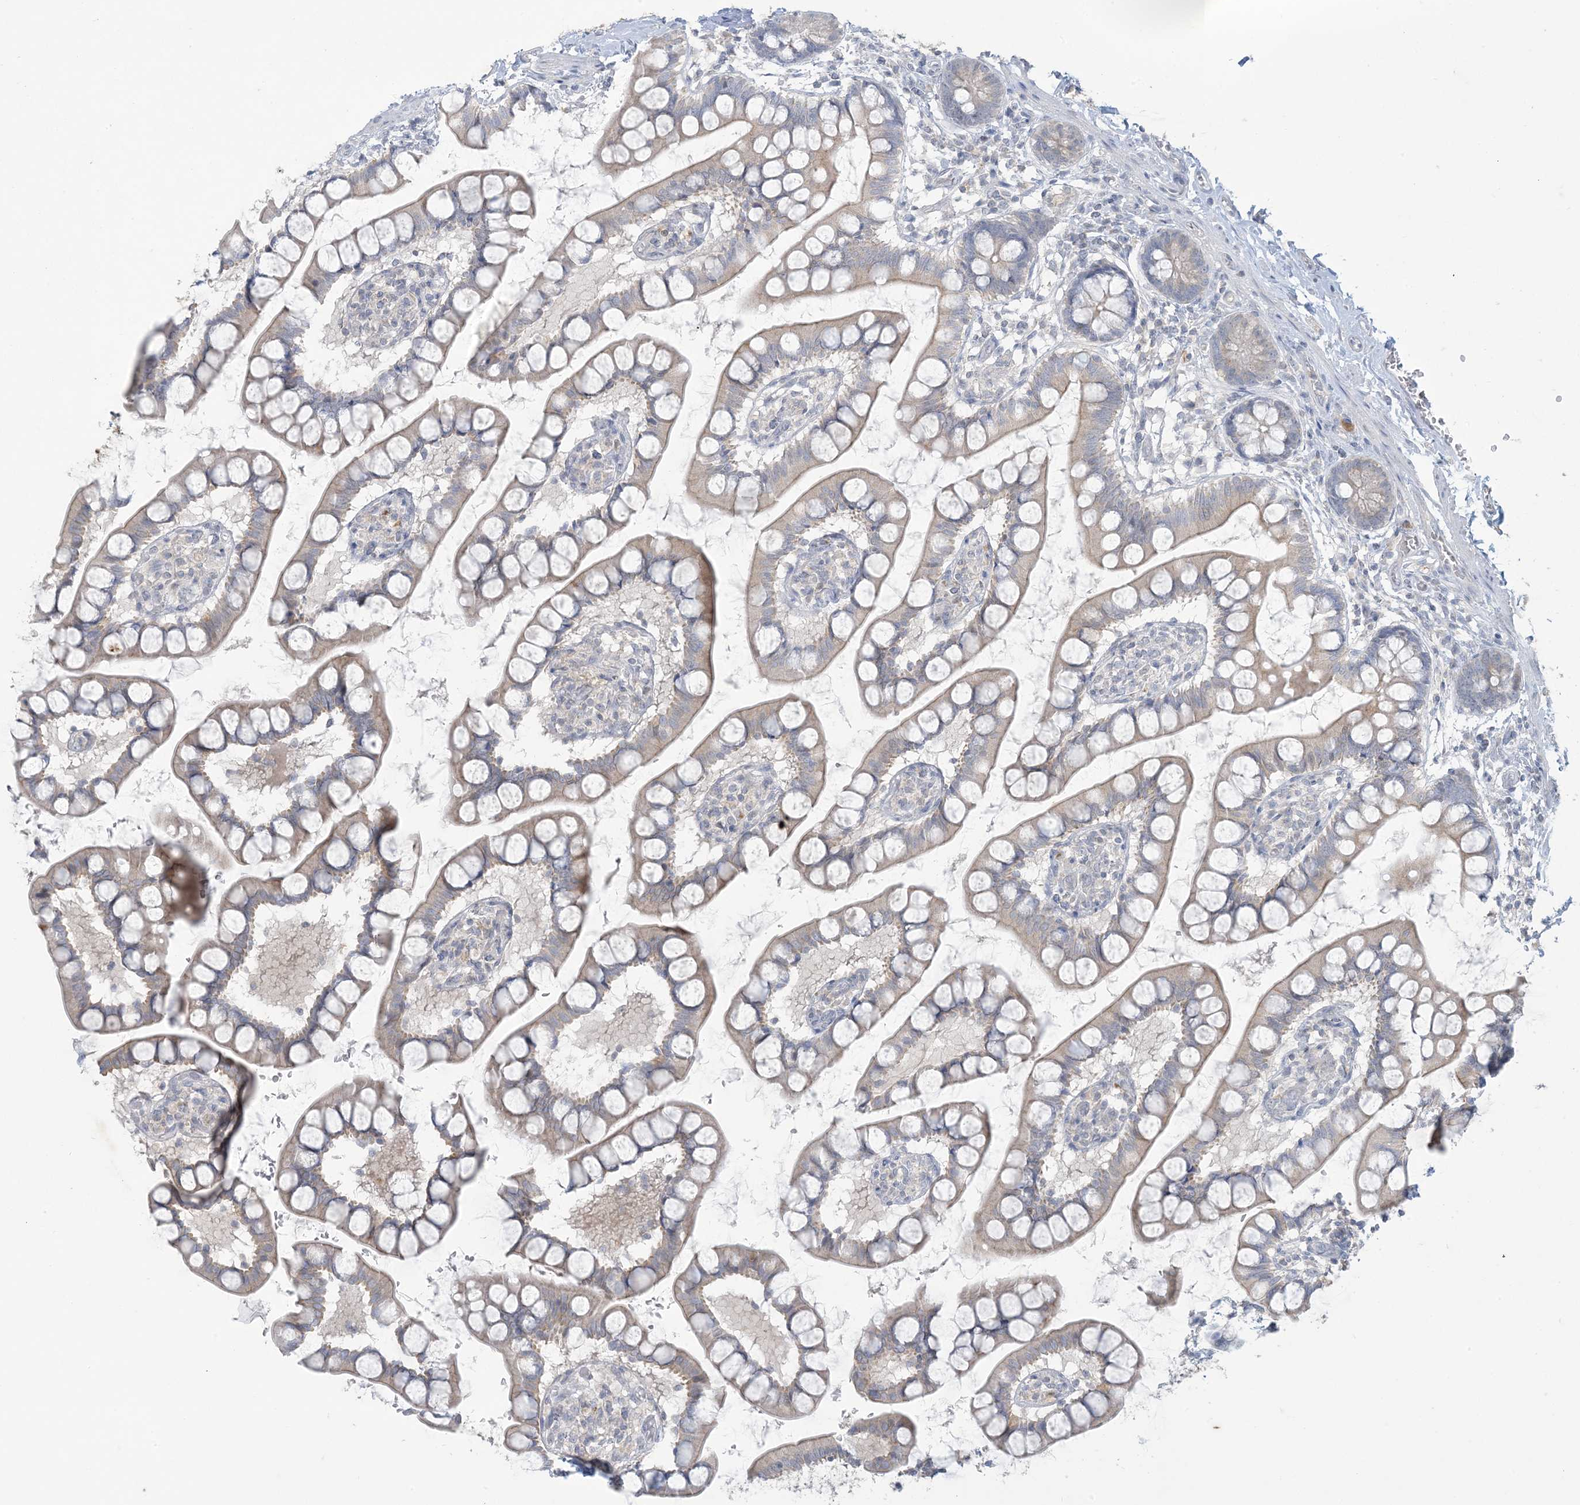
{"staining": {"intensity": "weak", "quantity": "<25%", "location": "cytoplasmic/membranous"}, "tissue": "small intestine", "cell_type": "Glandular cells", "image_type": "normal", "snomed": [{"axis": "morphology", "description": "Normal tissue, NOS"}, {"axis": "topography", "description": "Small intestine"}], "caption": "Immunohistochemistry (IHC) of unremarkable human small intestine demonstrates no staining in glandular cells. (Immunohistochemistry, brightfield microscopy, high magnification).", "gene": "KIF3A", "patient": {"sex": "male", "age": 52}}